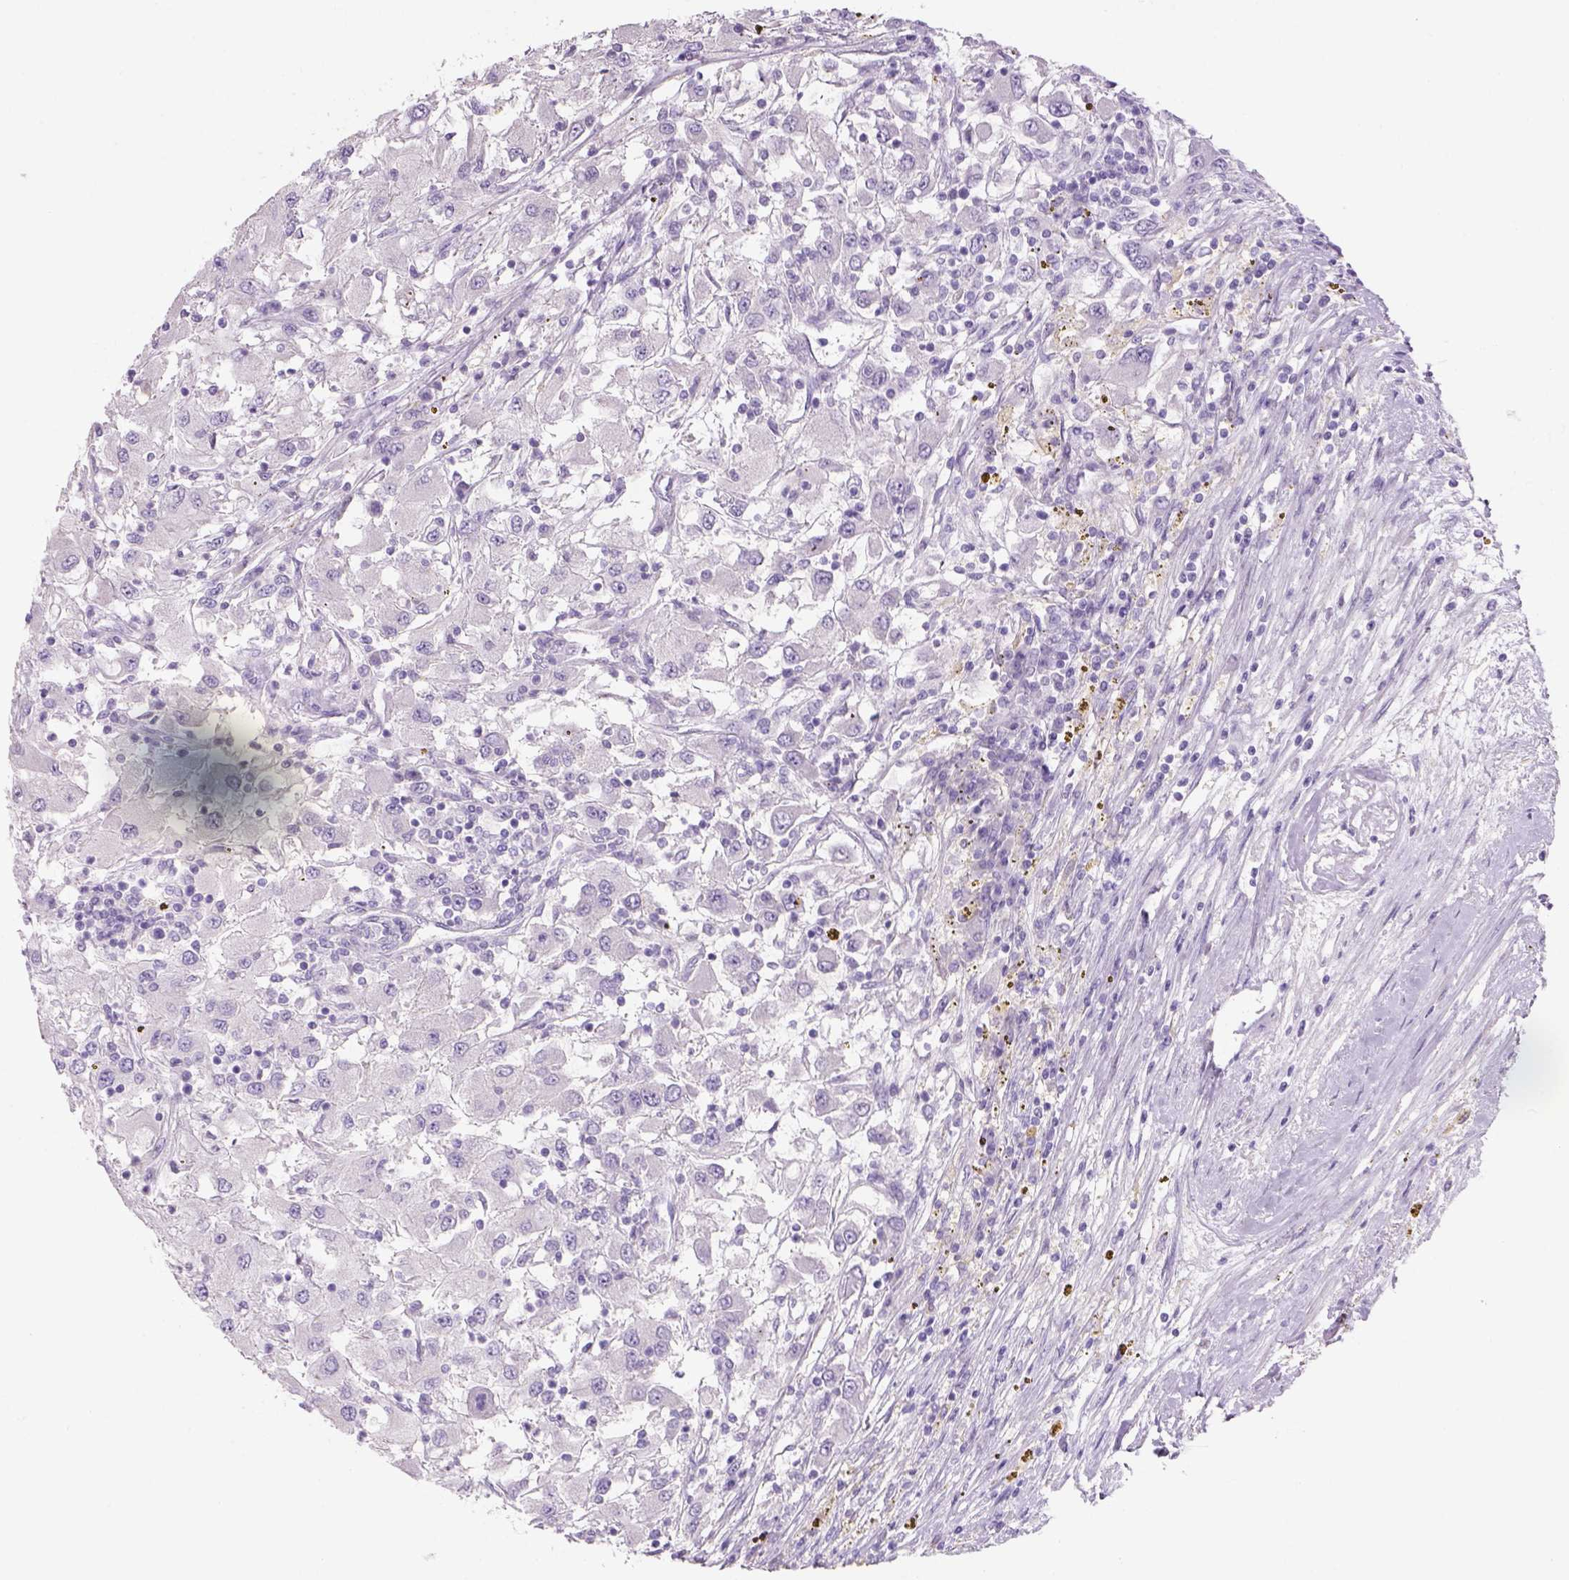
{"staining": {"intensity": "negative", "quantity": "none", "location": "none"}, "tissue": "renal cancer", "cell_type": "Tumor cells", "image_type": "cancer", "snomed": [{"axis": "morphology", "description": "Adenocarcinoma, NOS"}, {"axis": "topography", "description": "Kidney"}], "caption": "High power microscopy photomicrograph of an immunohistochemistry (IHC) histopathology image of adenocarcinoma (renal), revealing no significant positivity in tumor cells. (Immunohistochemistry, brightfield microscopy, high magnification).", "gene": "TENM4", "patient": {"sex": "female", "age": 67}}